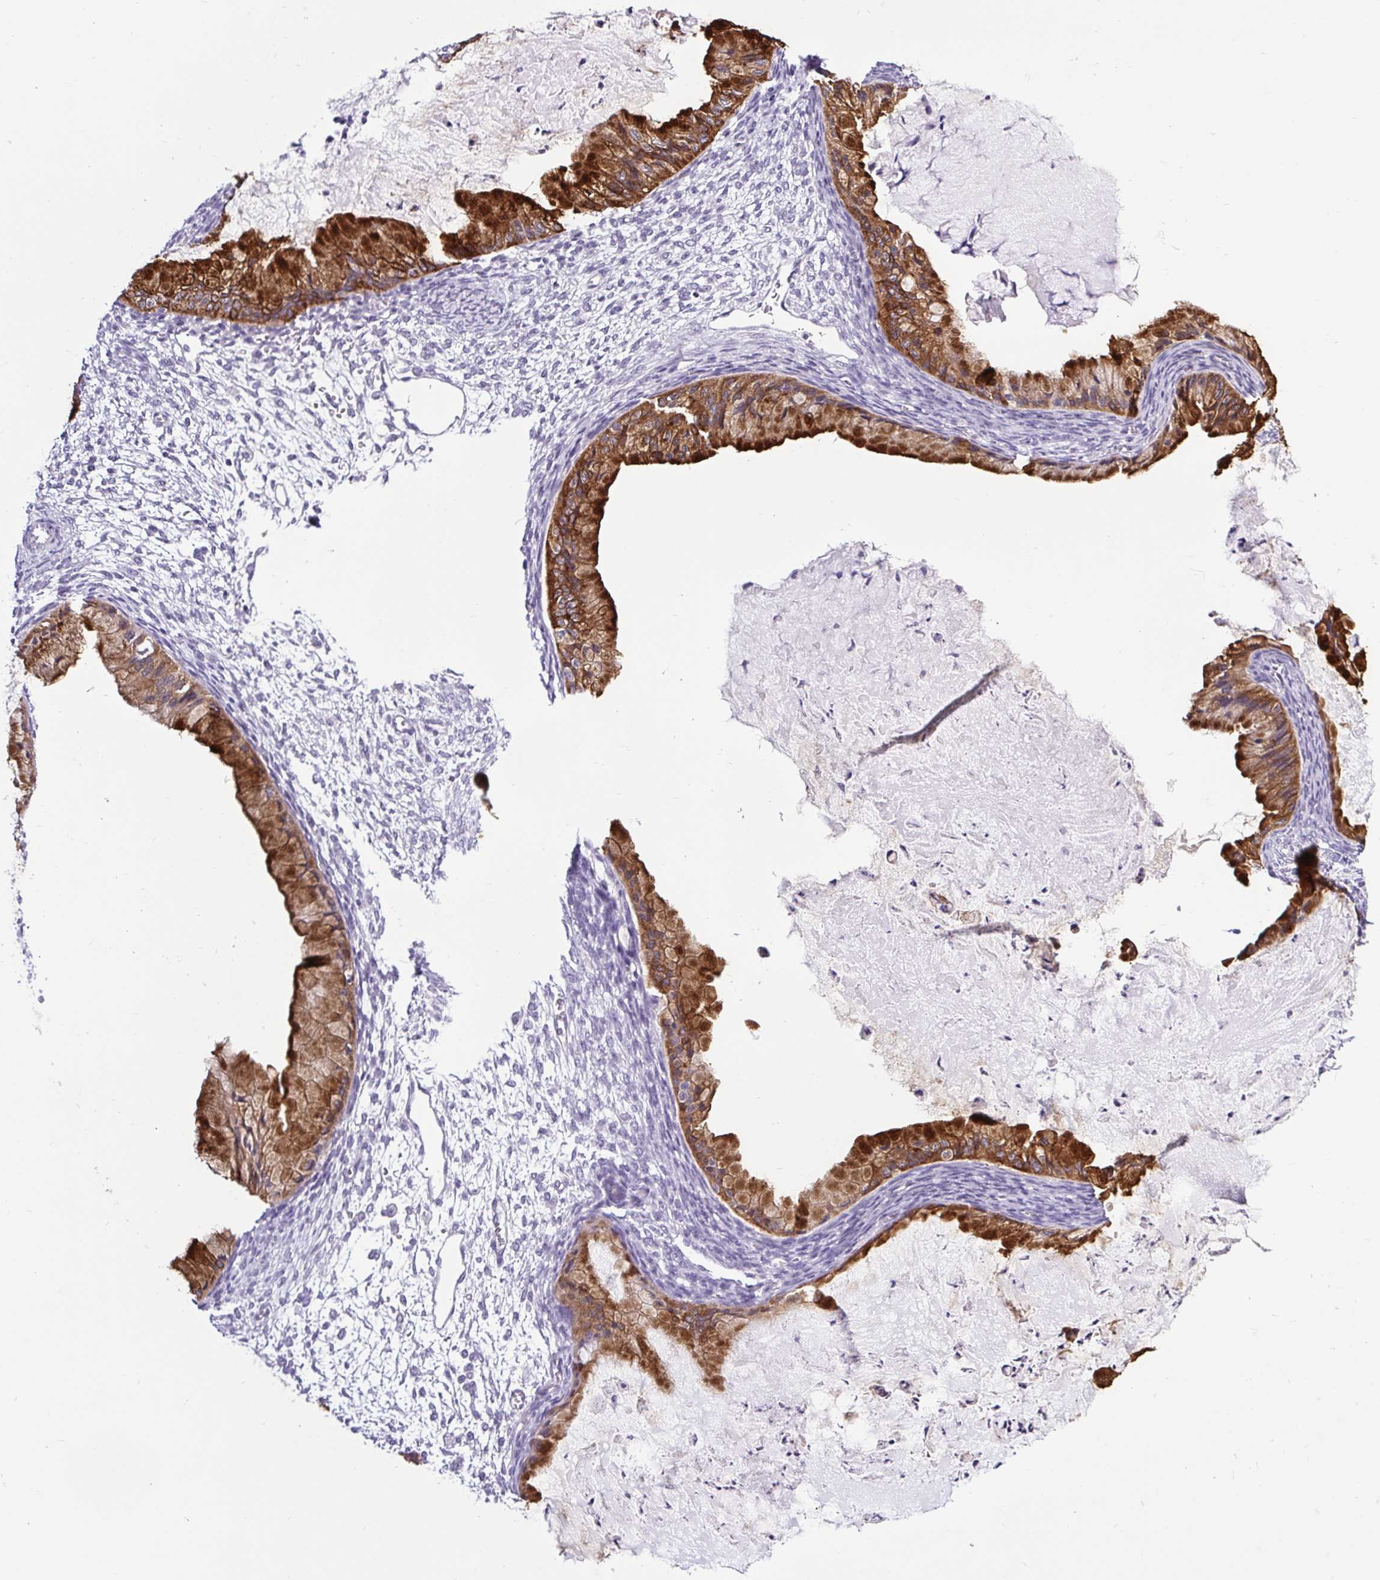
{"staining": {"intensity": "strong", "quantity": ">75%", "location": "cytoplasmic/membranous"}, "tissue": "ovarian cancer", "cell_type": "Tumor cells", "image_type": "cancer", "snomed": [{"axis": "morphology", "description": "Cystadenocarcinoma, mucinous, NOS"}, {"axis": "topography", "description": "Ovary"}], "caption": "Immunohistochemistry image of human ovarian cancer stained for a protein (brown), which displays high levels of strong cytoplasmic/membranous expression in approximately >75% of tumor cells.", "gene": "BCAS1", "patient": {"sex": "female", "age": 72}}